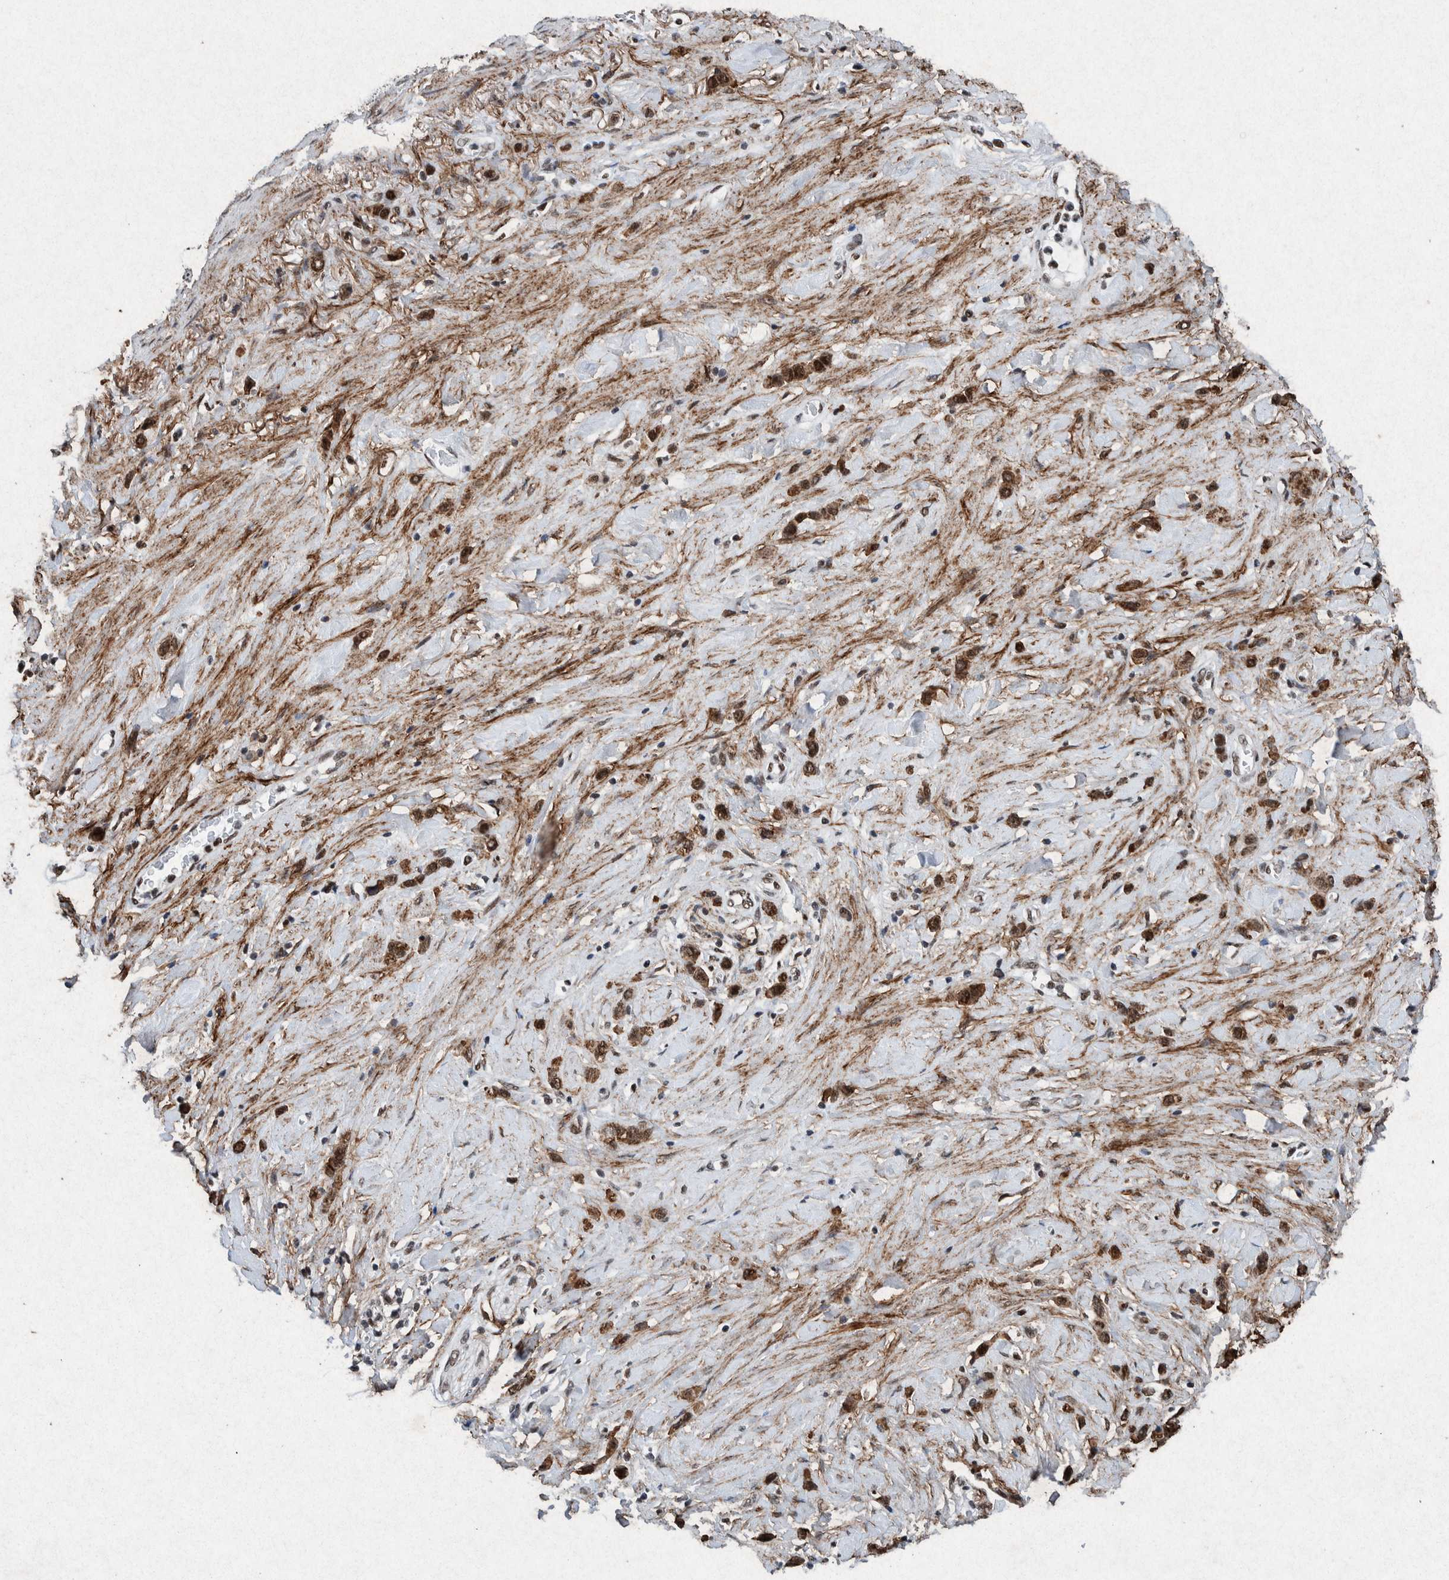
{"staining": {"intensity": "strong", "quantity": ">75%", "location": "nuclear"}, "tissue": "stomach cancer", "cell_type": "Tumor cells", "image_type": "cancer", "snomed": [{"axis": "morphology", "description": "Normal tissue, NOS"}, {"axis": "morphology", "description": "Adenocarcinoma, NOS"}, {"axis": "morphology", "description": "Adenocarcinoma, High grade"}, {"axis": "topography", "description": "Stomach, upper"}, {"axis": "topography", "description": "Stomach"}], "caption": "Tumor cells exhibit high levels of strong nuclear expression in approximately >75% of cells in stomach cancer.", "gene": "TAF10", "patient": {"sex": "female", "age": 65}}